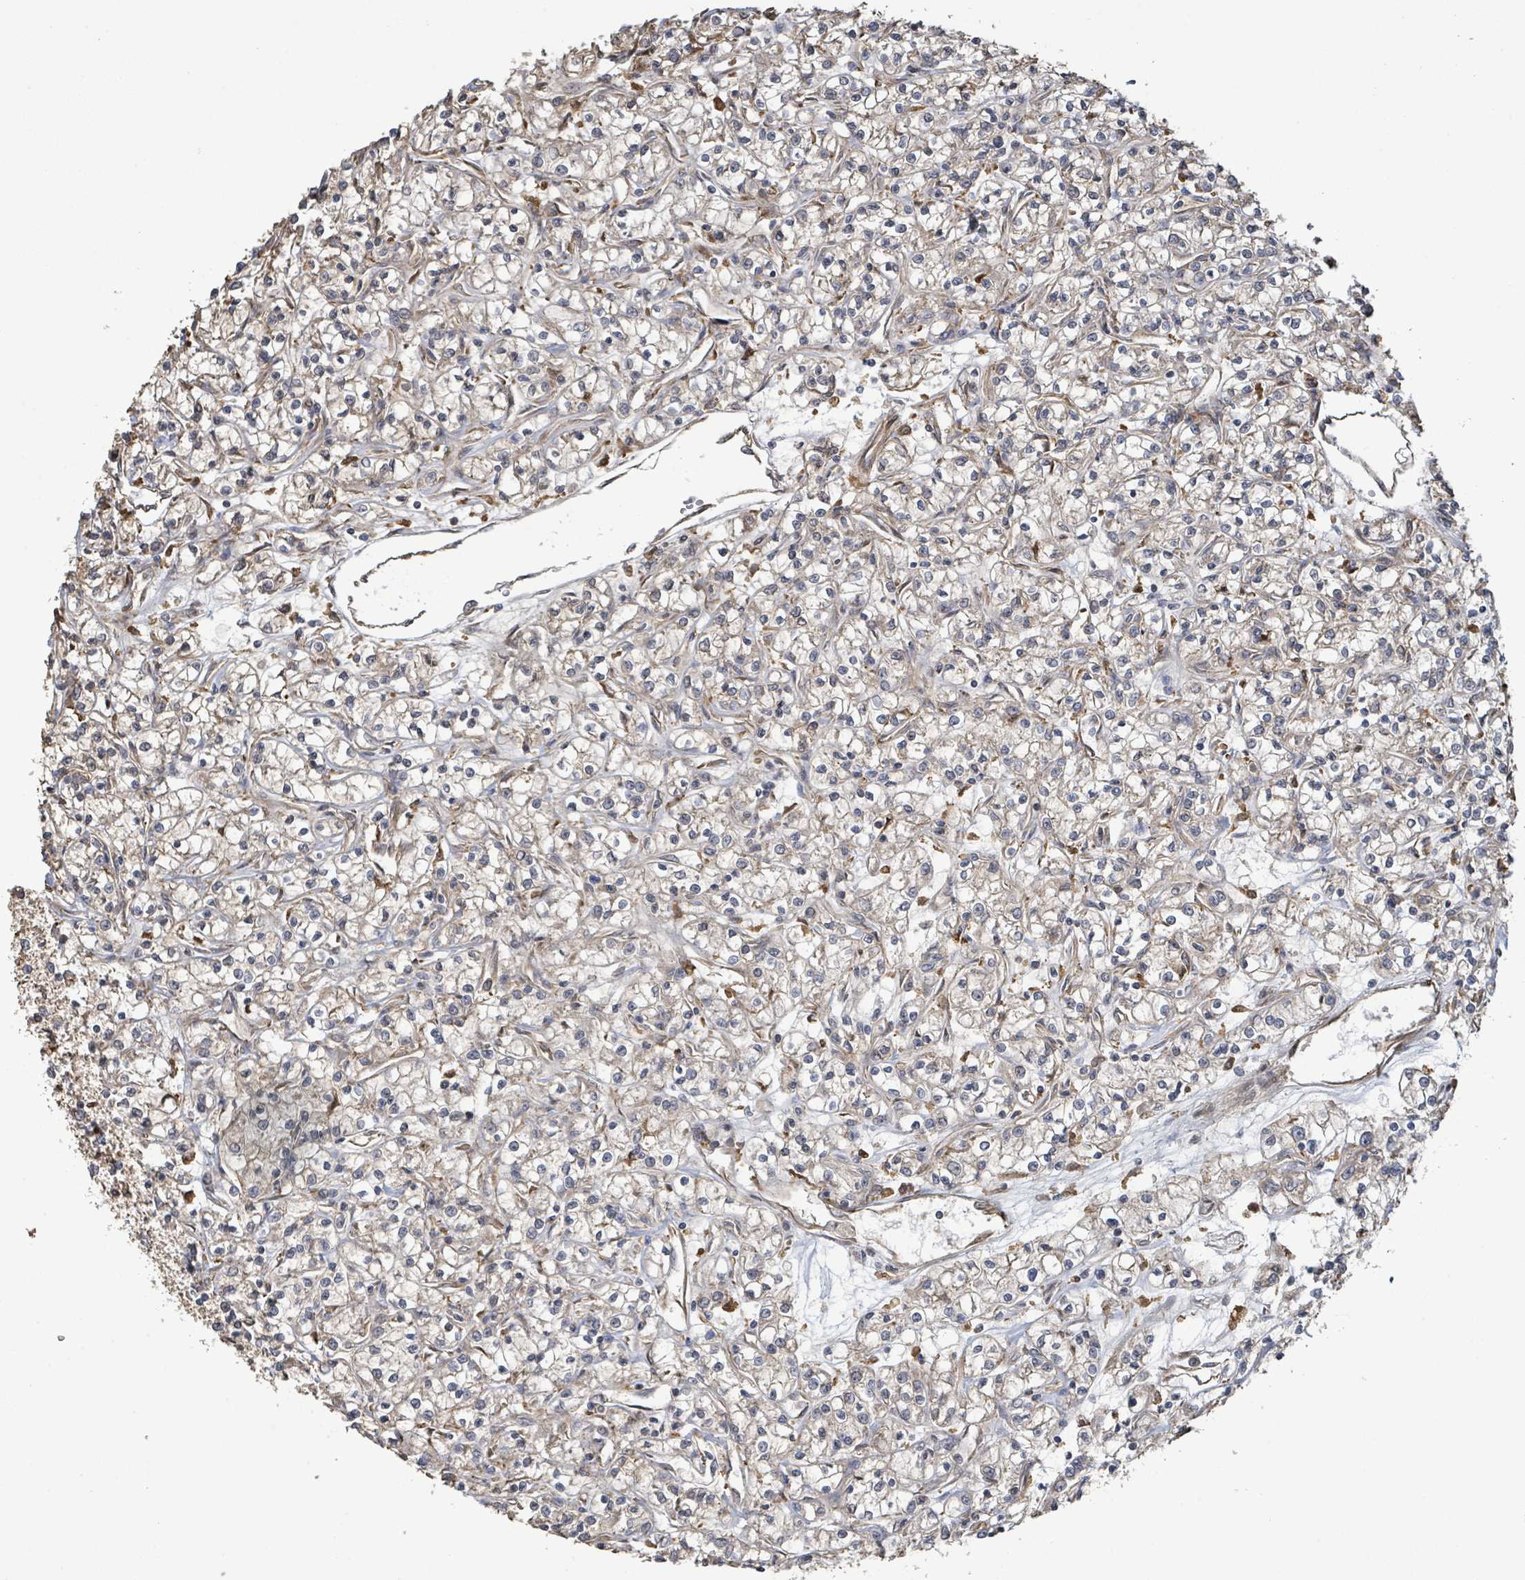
{"staining": {"intensity": "weak", "quantity": ">75%", "location": "cytoplasmic/membranous"}, "tissue": "renal cancer", "cell_type": "Tumor cells", "image_type": "cancer", "snomed": [{"axis": "morphology", "description": "Adenocarcinoma, NOS"}, {"axis": "topography", "description": "Kidney"}], "caption": "Weak cytoplasmic/membranous protein staining is appreciated in approximately >75% of tumor cells in adenocarcinoma (renal). Nuclei are stained in blue.", "gene": "ARPIN", "patient": {"sex": "female", "age": 59}}